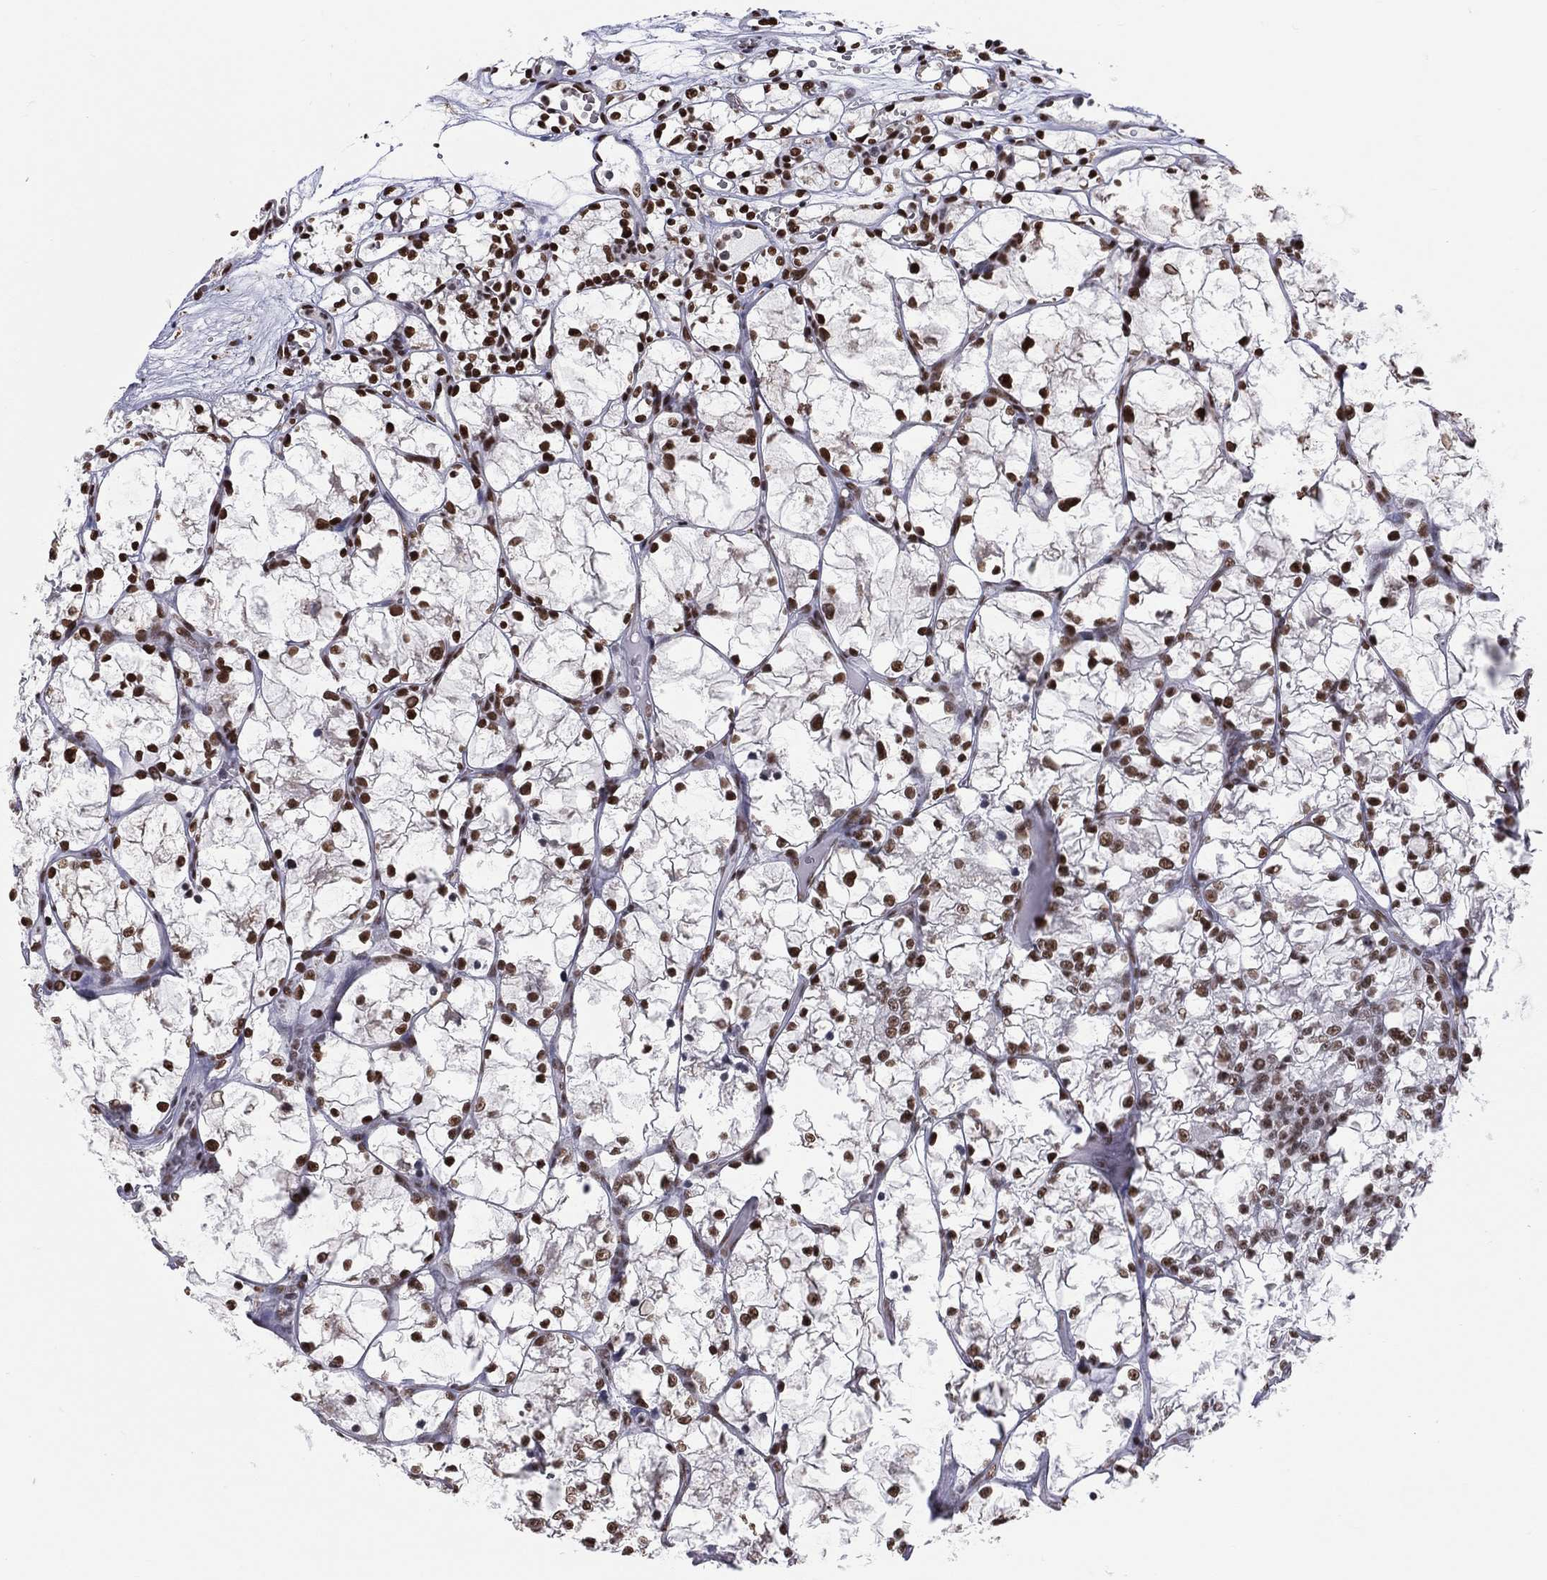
{"staining": {"intensity": "strong", "quantity": ">75%", "location": "nuclear"}, "tissue": "renal cancer", "cell_type": "Tumor cells", "image_type": "cancer", "snomed": [{"axis": "morphology", "description": "Adenocarcinoma, NOS"}, {"axis": "topography", "description": "Kidney"}], "caption": "Immunohistochemistry (DAB) staining of human renal cancer (adenocarcinoma) shows strong nuclear protein positivity in about >75% of tumor cells.", "gene": "ZNF7", "patient": {"sex": "female", "age": 69}}